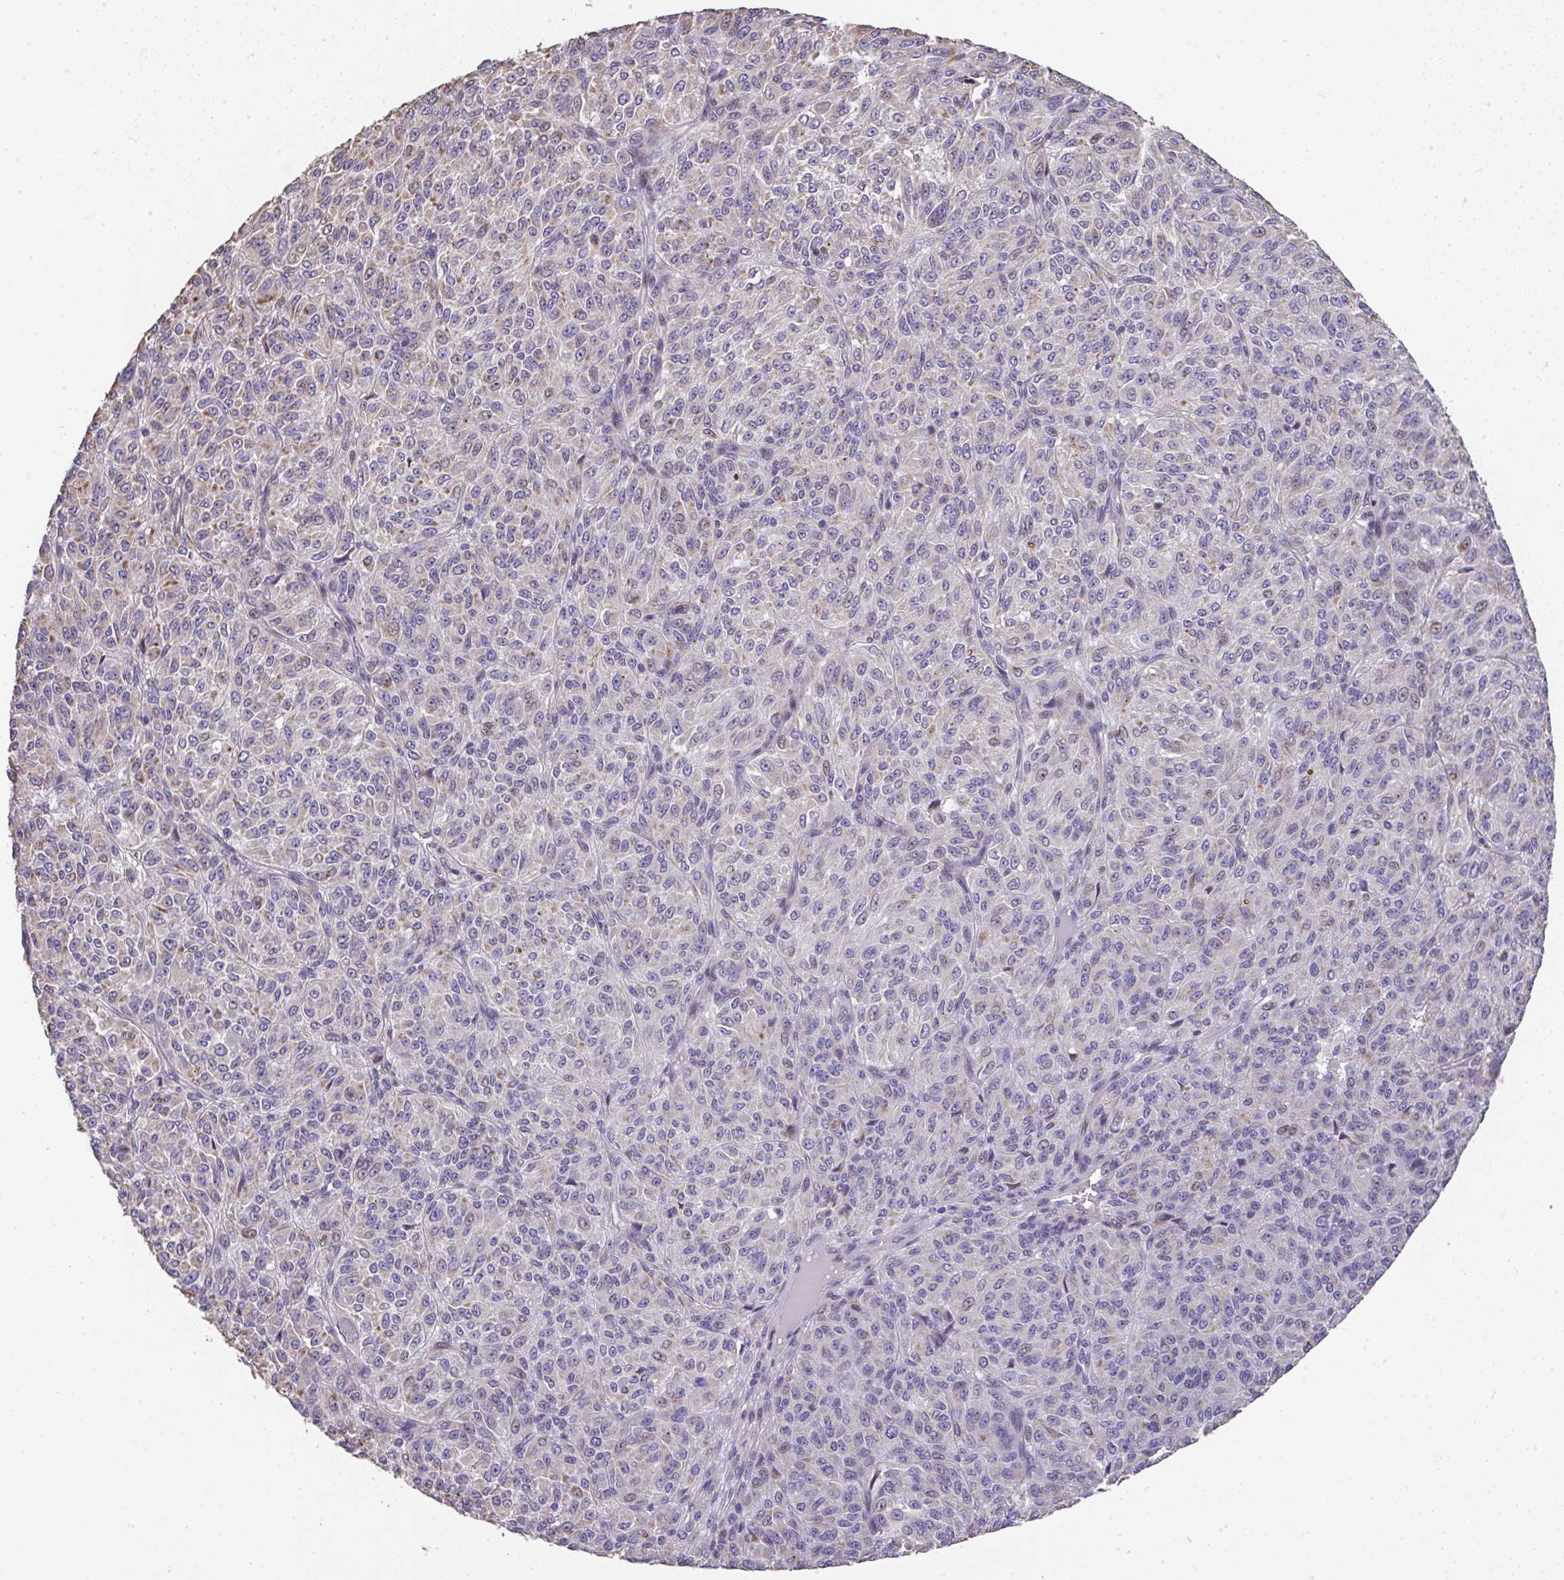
{"staining": {"intensity": "weak", "quantity": "<25%", "location": "cytoplasmic/membranous"}, "tissue": "melanoma", "cell_type": "Tumor cells", "image_type": "cancer", "snomed": [{"axis": "morphology", "description": "Malignant melanoma, Metastatic site"}, {"axis": "topography", "description": "Brain"}], "caption": "This is an IHC histopathology image of malignant melanoma (metastatic site). There is no expression in tumor cells.", "gene": "RUNDC3B", "patient": {"sex": "female", "age": 56}}